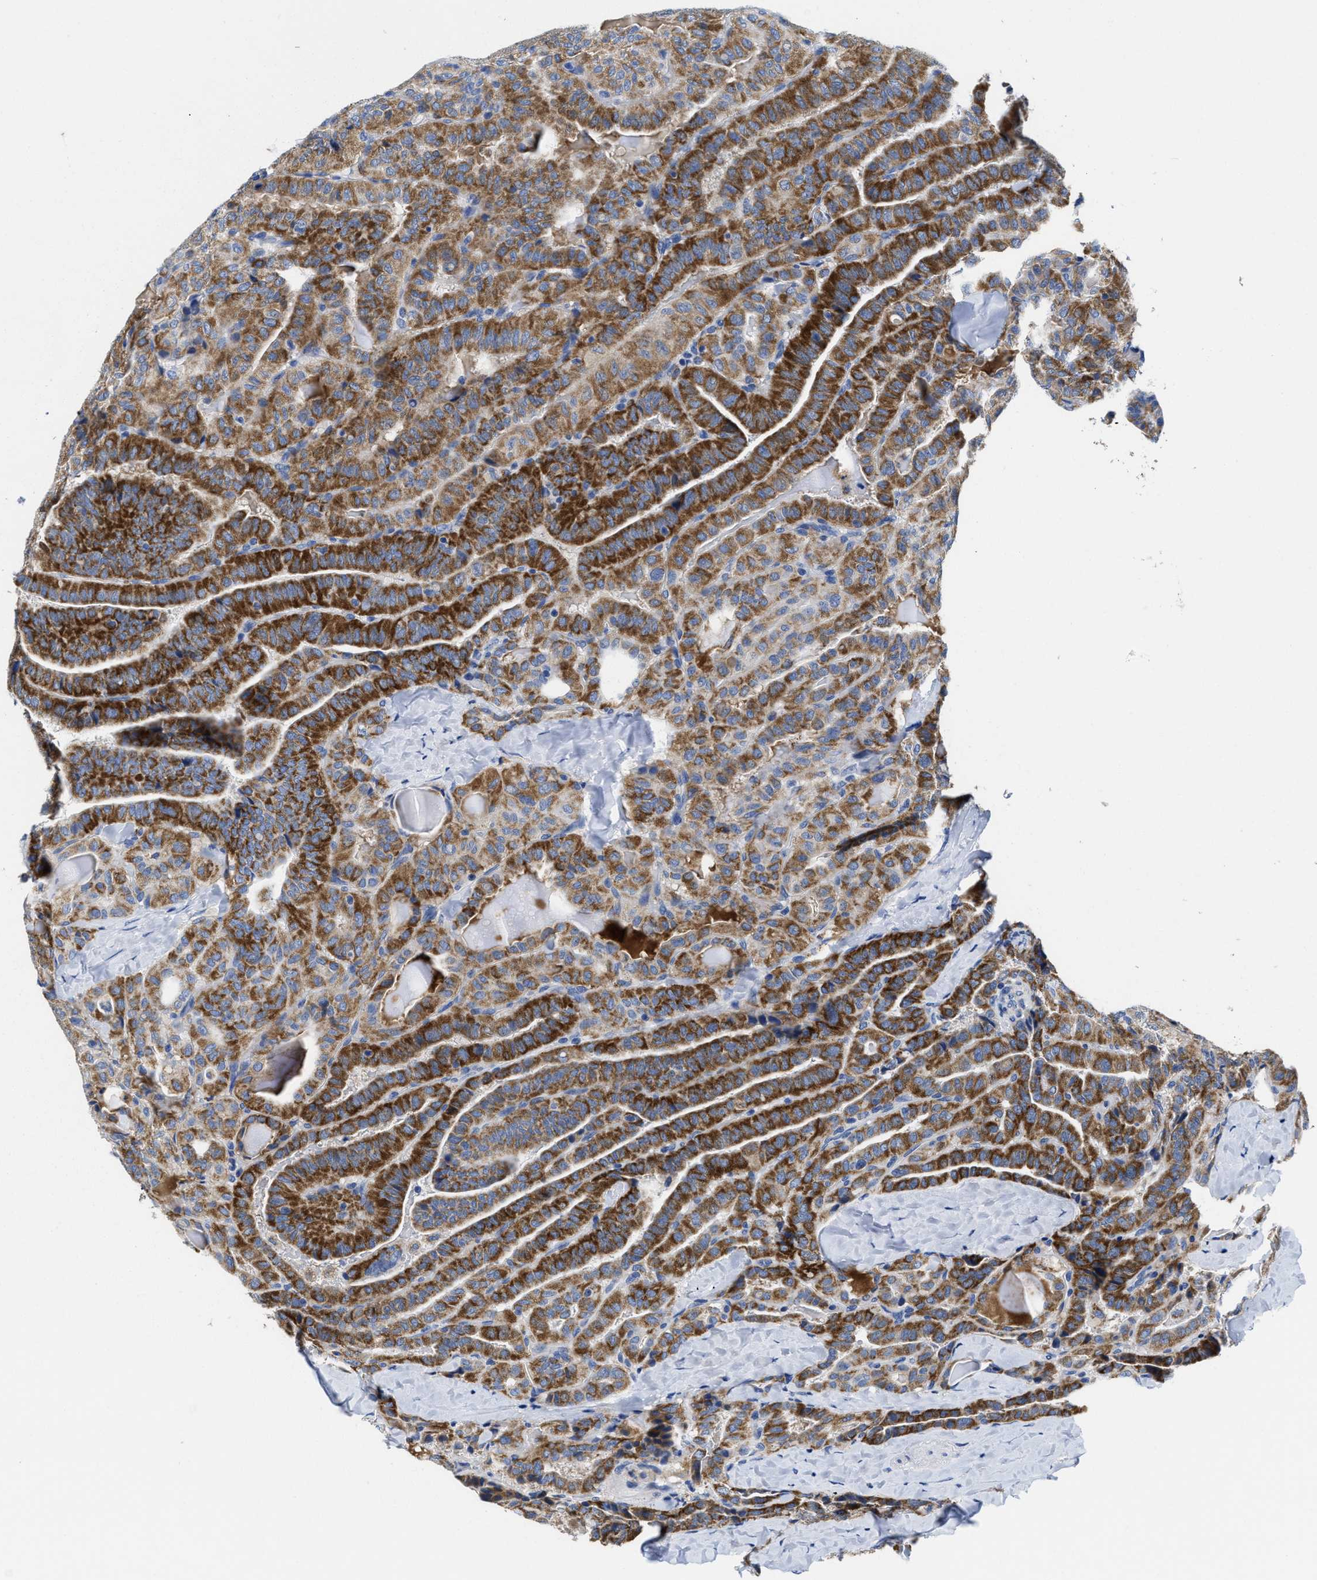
{"staining": {"intensity": "strong", "quantity": ">75%", "location": "cytoplasmic/membranous"}, "tissue": "thyroid cancer", "cell_type": "Tumor cells", "image_type": "cancer", "snomed": [{"axis": "morphology", "description": "Papillary adenocarcinoma, NOS"}, {"axis": "topography", "description": "Thyroid gland"}], "caption": "DAB immunohistochemical staining of human thyroid cancer (papillary adenocarcinoma) displays strong cytoplasmic/membranous protein expression in about >75% of tumor cells.", "gene": "TBRG4", "patient": {"sex": "male", "age": 77}}